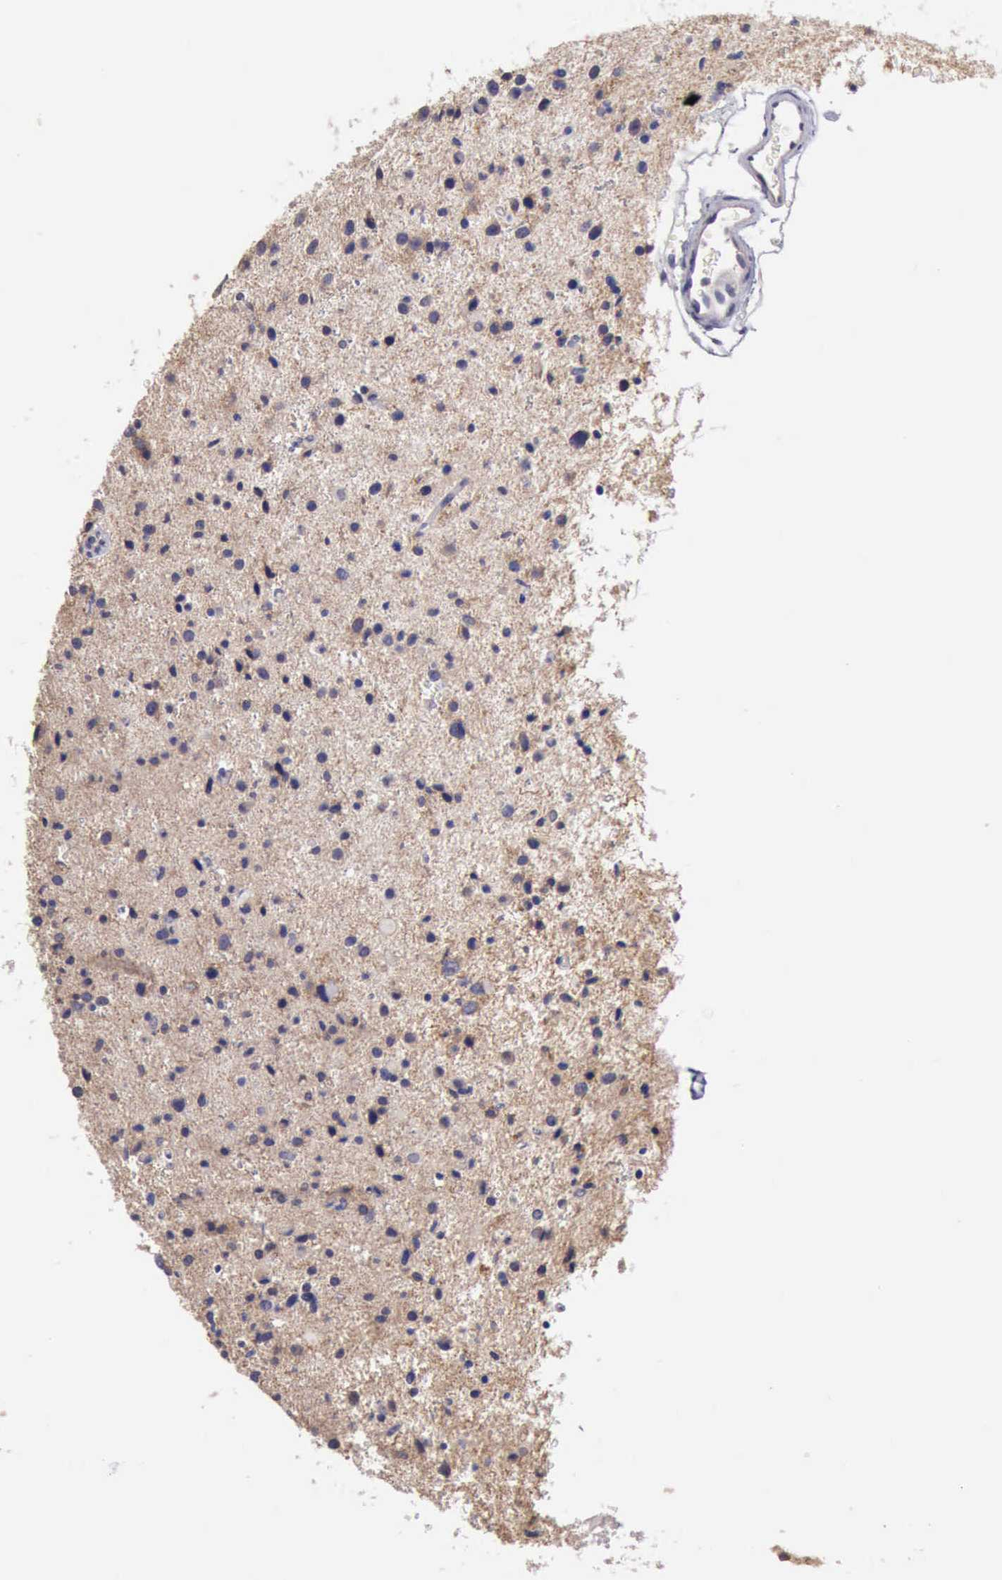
{"staining": {"intensity": "weak", "quantity": "<25%", "location": "cytoplasmic/membranous"}, "tissue": "glioma", "cell_type": "Tumor cells", "image_type": "cancer", "snomed": [{"axis": "morphology", "description": "Glioma, malignant, Low grade"}, {"axis": "topography", "description": "Brain"}], "caption": "Tumor cells are negative for brown protein staining in glioma. Nuclei are stained in blue.", "gene": "KCND1", "patient": {"sex": "female", "age": 46}}